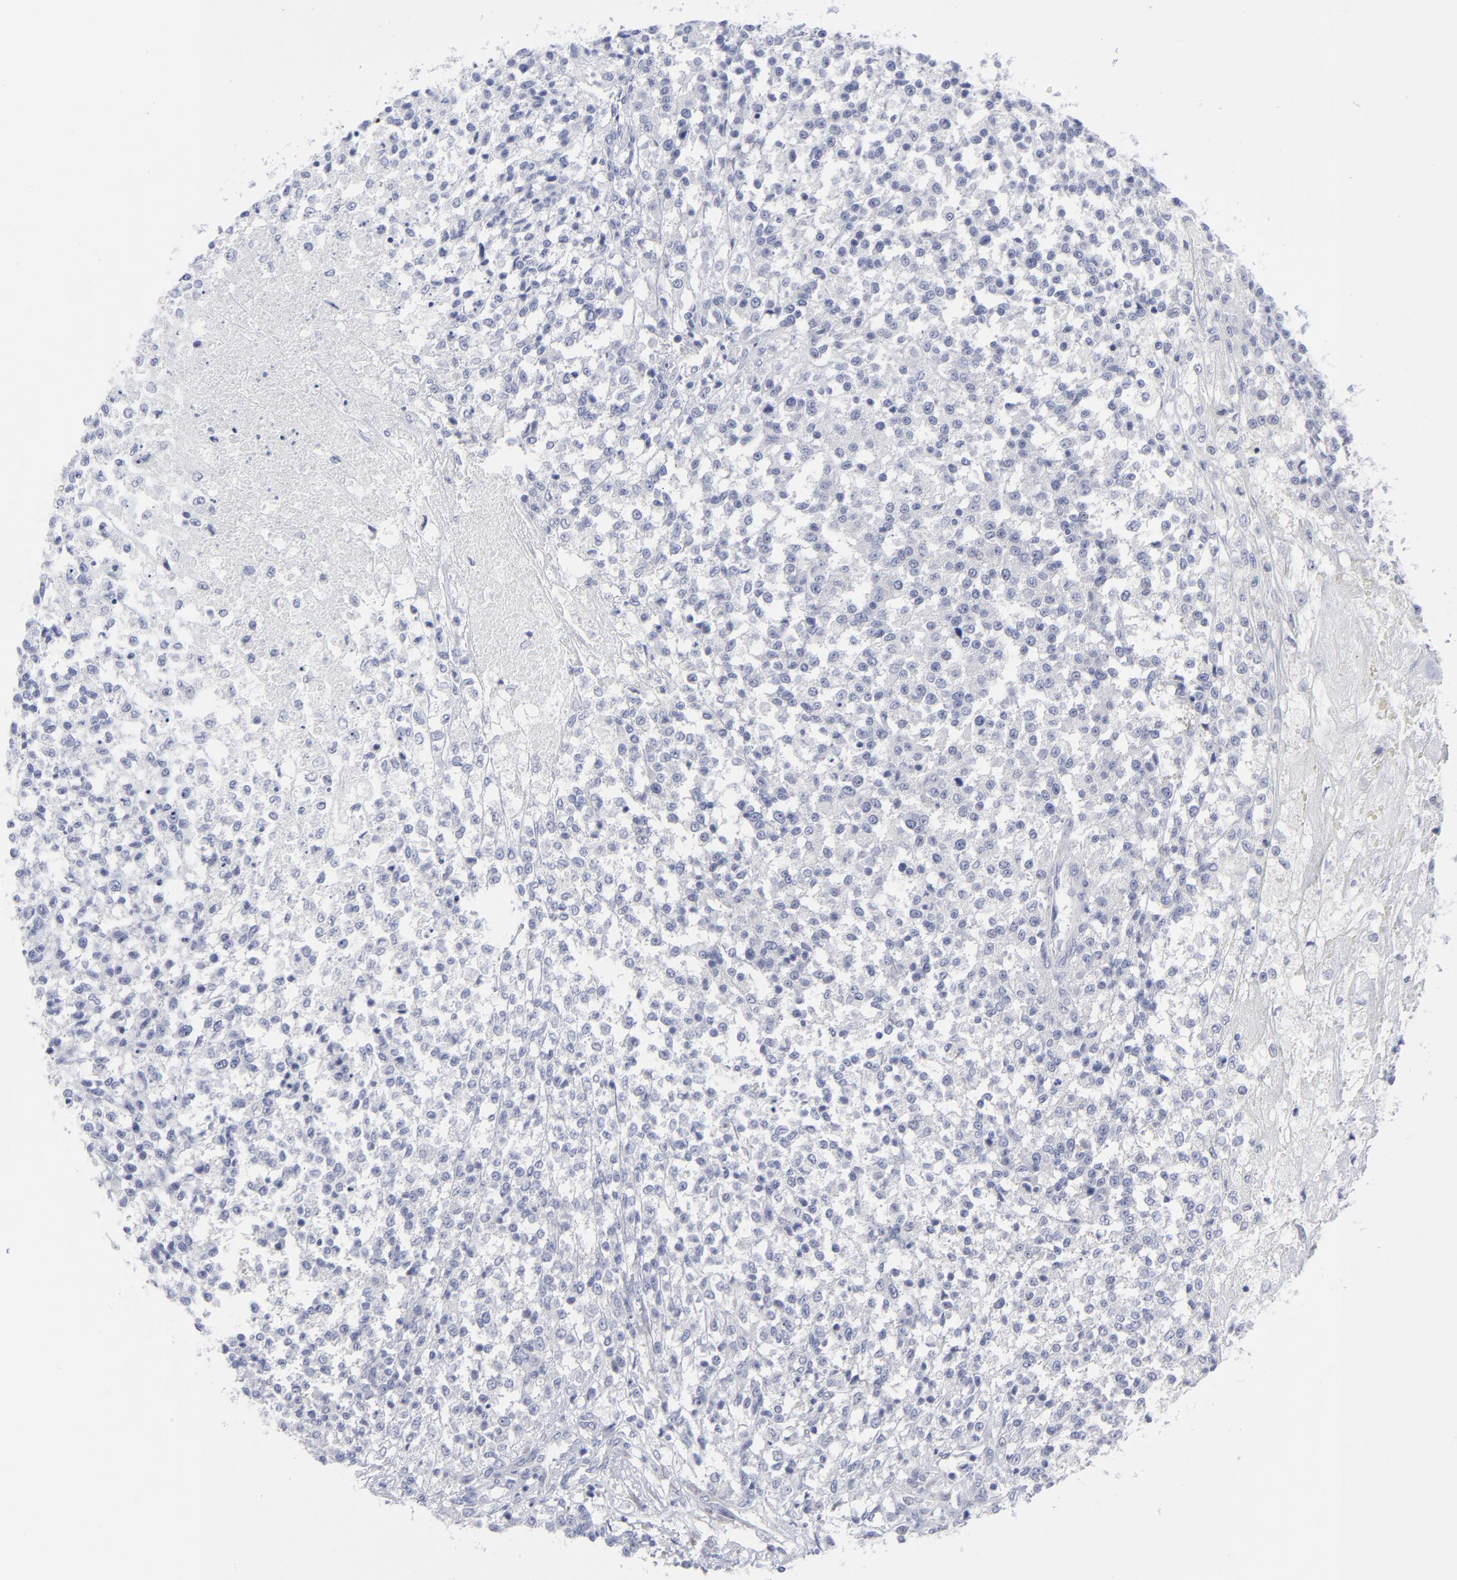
{"staining": {"intensity": "negative", "quantity": "none", "location": "none"}, "tissue": "testis cancer", "cell_type": "Tumor cells", "image_type": "cancer", "snomed": [{"axis": "morphology", "description": "Seminoma, NOS"}, {"axis": "topography", "description": "Testis"}], "caption": "This histopathology image is of testis cancer (seminoma) stained with IHC to label a protein in brown with the nuclei are counter-stained blue. There is no expression in tumor cells.", "gene": "RPS24", "patient": {"sex": "male", "age": 59}}